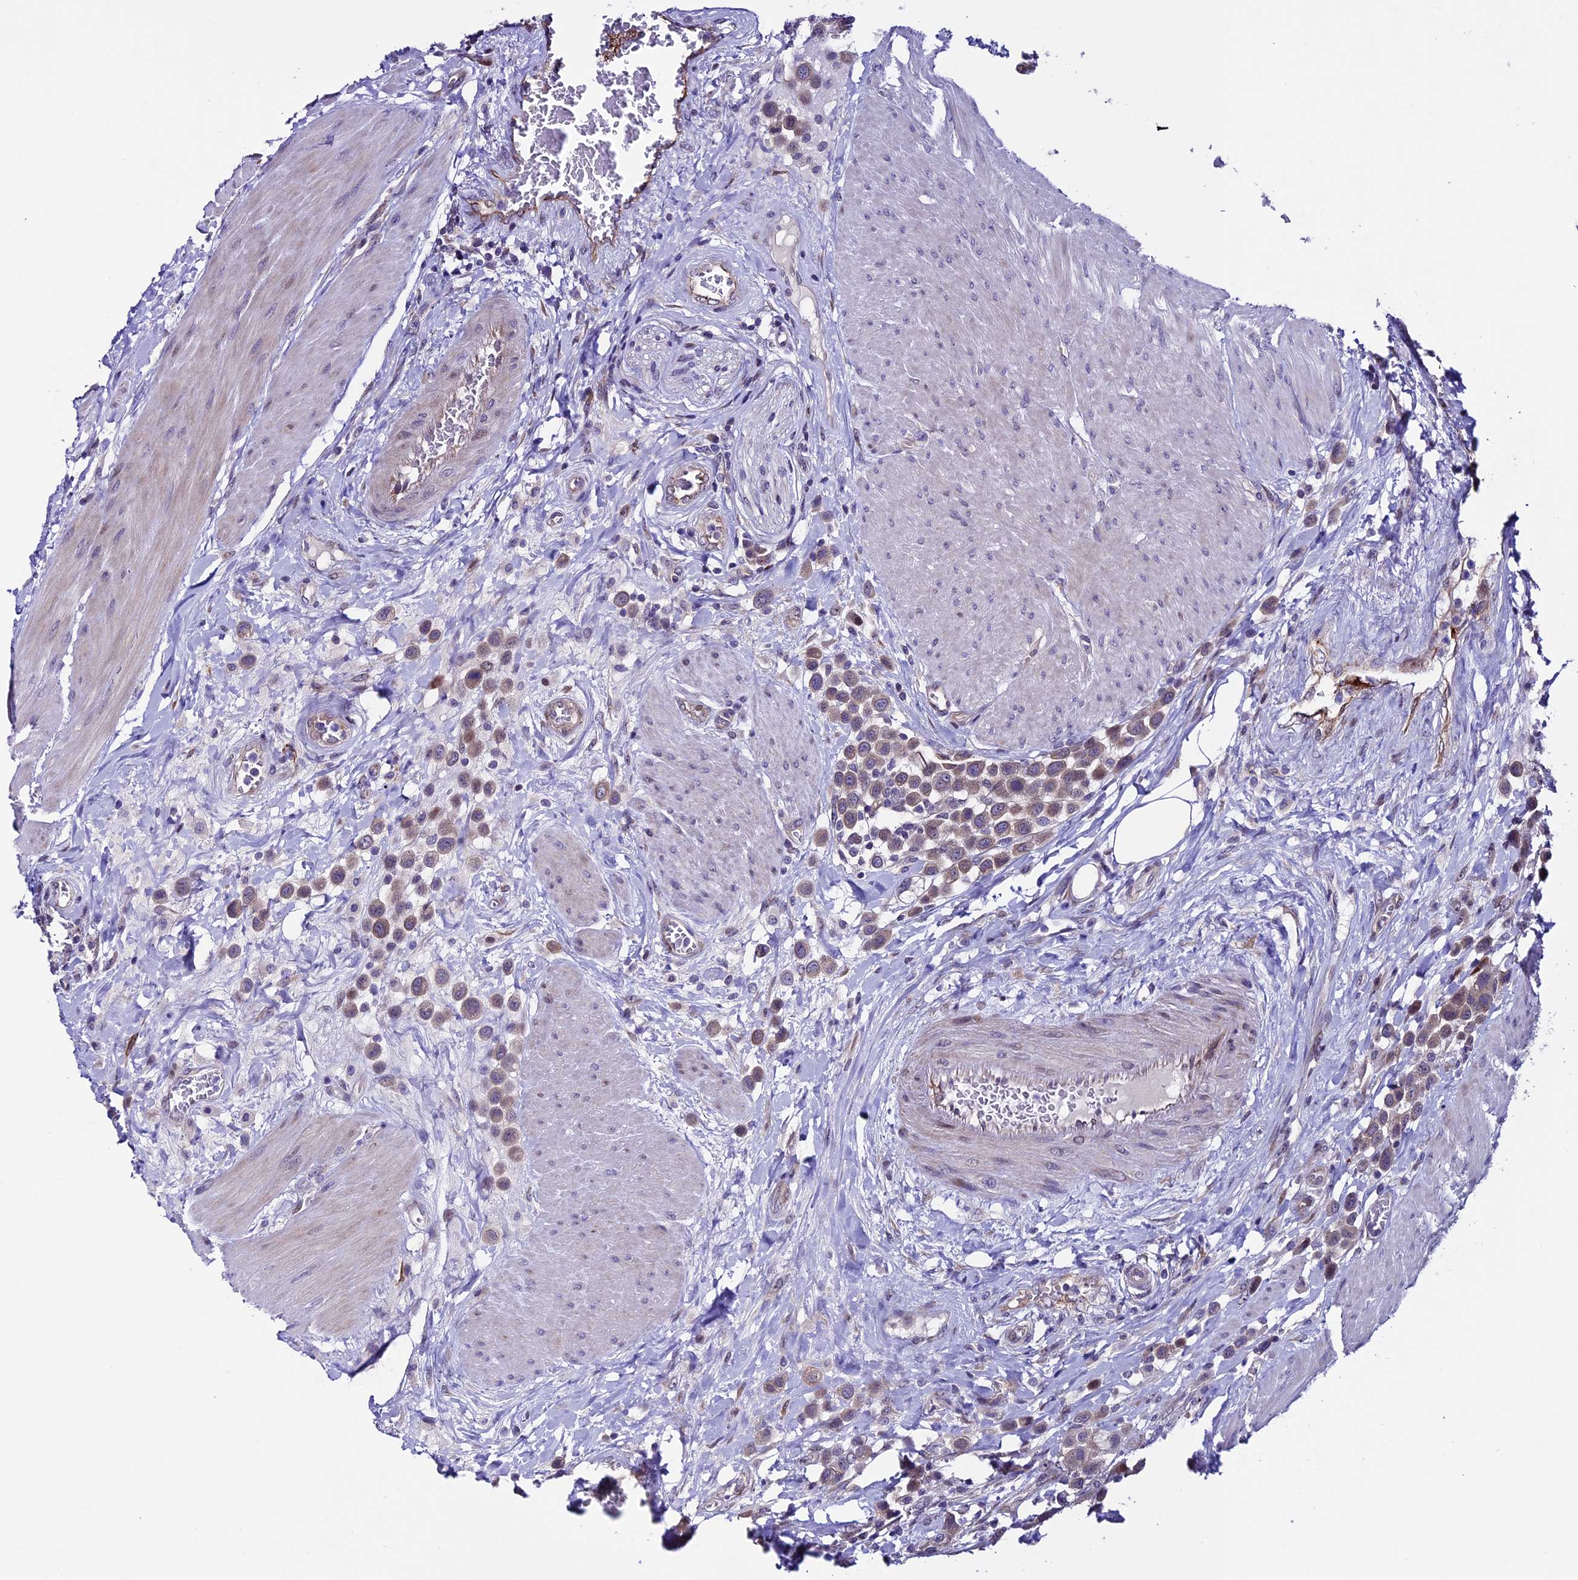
{"staining": {"intensity": "weak", "quantity": ">75%", "location": "cytoplasmic/membranous"}, "tissue": "urothelial cancer", "cell_type": "Tumor cells", "image_type": "cancer", "snomed": [{"axis": "morphology", "description": "Urothelial carcinoma, High grade"}, {"axis": "topography", "description": "Urinary bladder"}], "caption": "Weak cytoplasmic/membranous protein staining is seen in approximately >75% of tumor cells in high-grade urothelial carcinoma.", "gene": "TMEM171", "patient": {"sex": "male", "age": 50}}